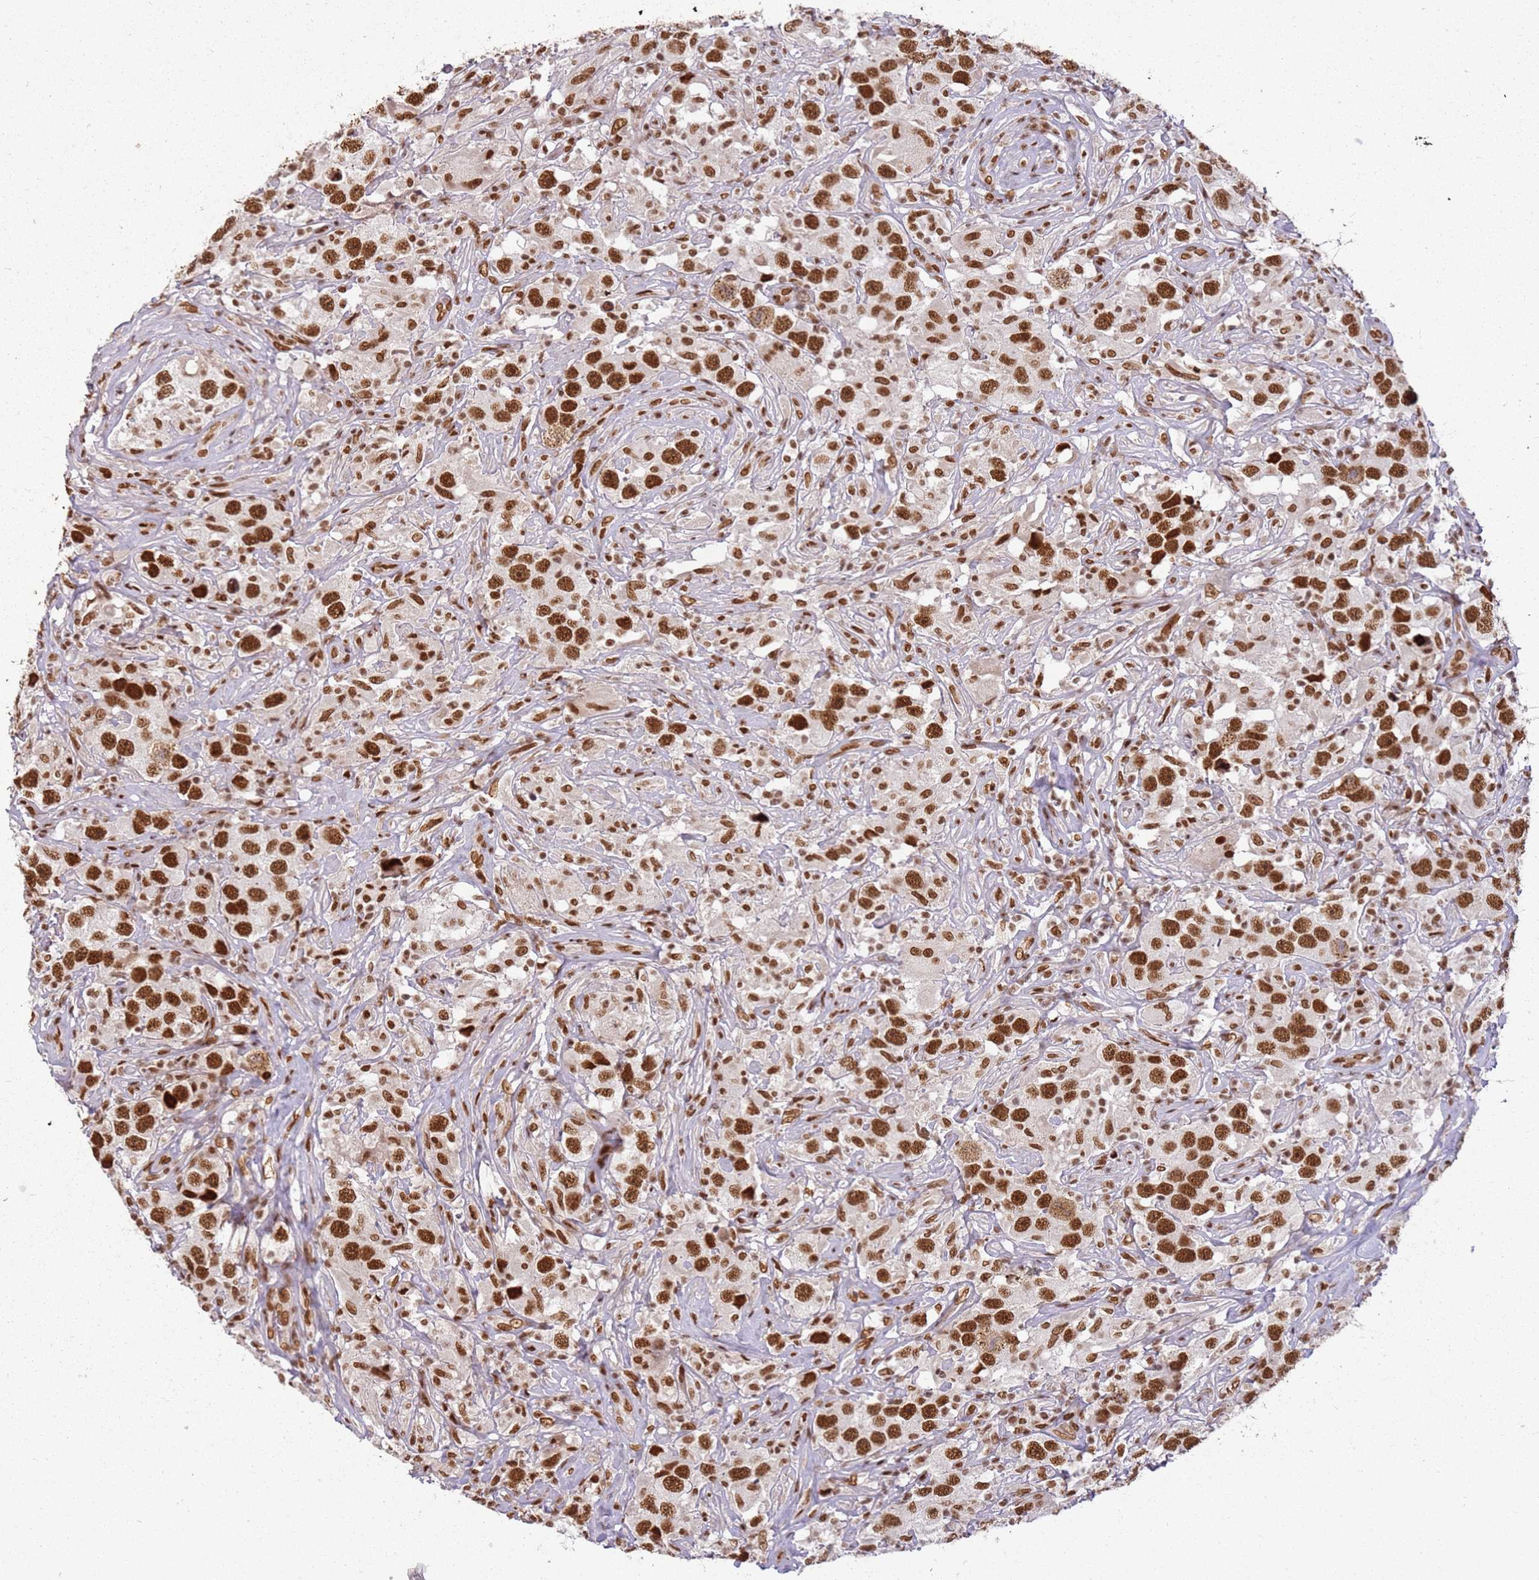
{"staining": {"intensity": "strong", "quantity": ">75%", "location": "nuclear"}, "tissue": "testis cancer", "cell_type": "Tumor cells", "image_type": "cancer", "snomed": [{"axis": "morphology", "description": "Seminoma, NOS"}, {"axis": "topography", "description": "Testis"}], "caption": "Seminoma (testis) stained with DAB (3,3'-diaminobenzidine) immunohistochemistry (IHC) exhibits high levels of strong nuclear positivity in about >75% of tumor cells.", "gene": "TENT4A", "patient": {"sex": "male", "age": 49}}